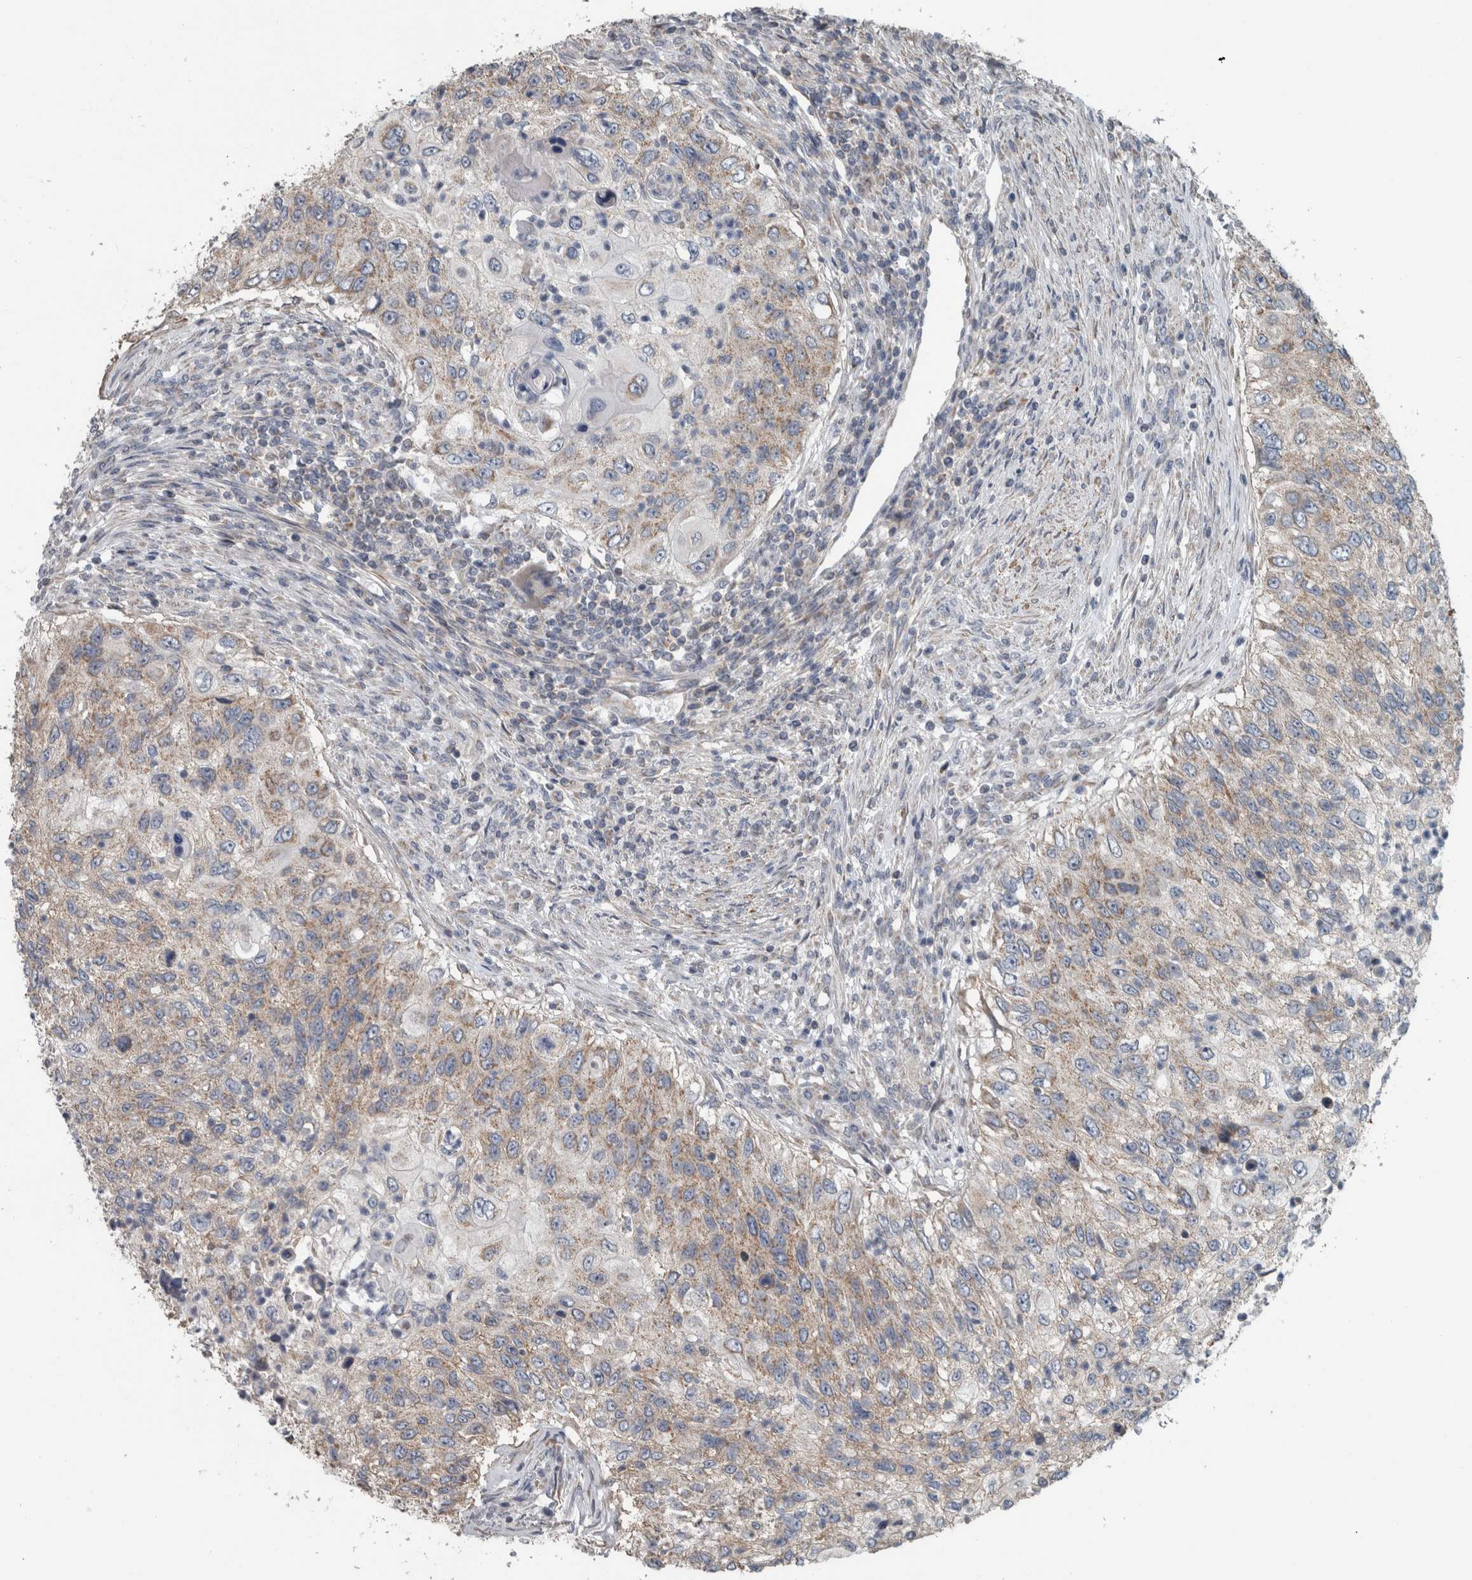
{"staining": {"intensity": "moderate", "quantity": "25%-75%", "location": "cytoplasmic/membranous"}, "tissue": "urothelial cancer", "cell_type": "Tumor cells", "image_type": "cancer", "snomed": [{"axis": "morphology", "description": "Urothelial carcinoma, High grade"}, {"axis": "topography", "description": "Urinary bladder"}], "caption": "Protein expression analysis of human urothelial carcinoma (high-grade) reveals moderate cytoplasmic/membranous expression in about 25%-75% of tumor cells.", "gene": "ARMC1", "patient": {"sex": "female", "age": 60}}